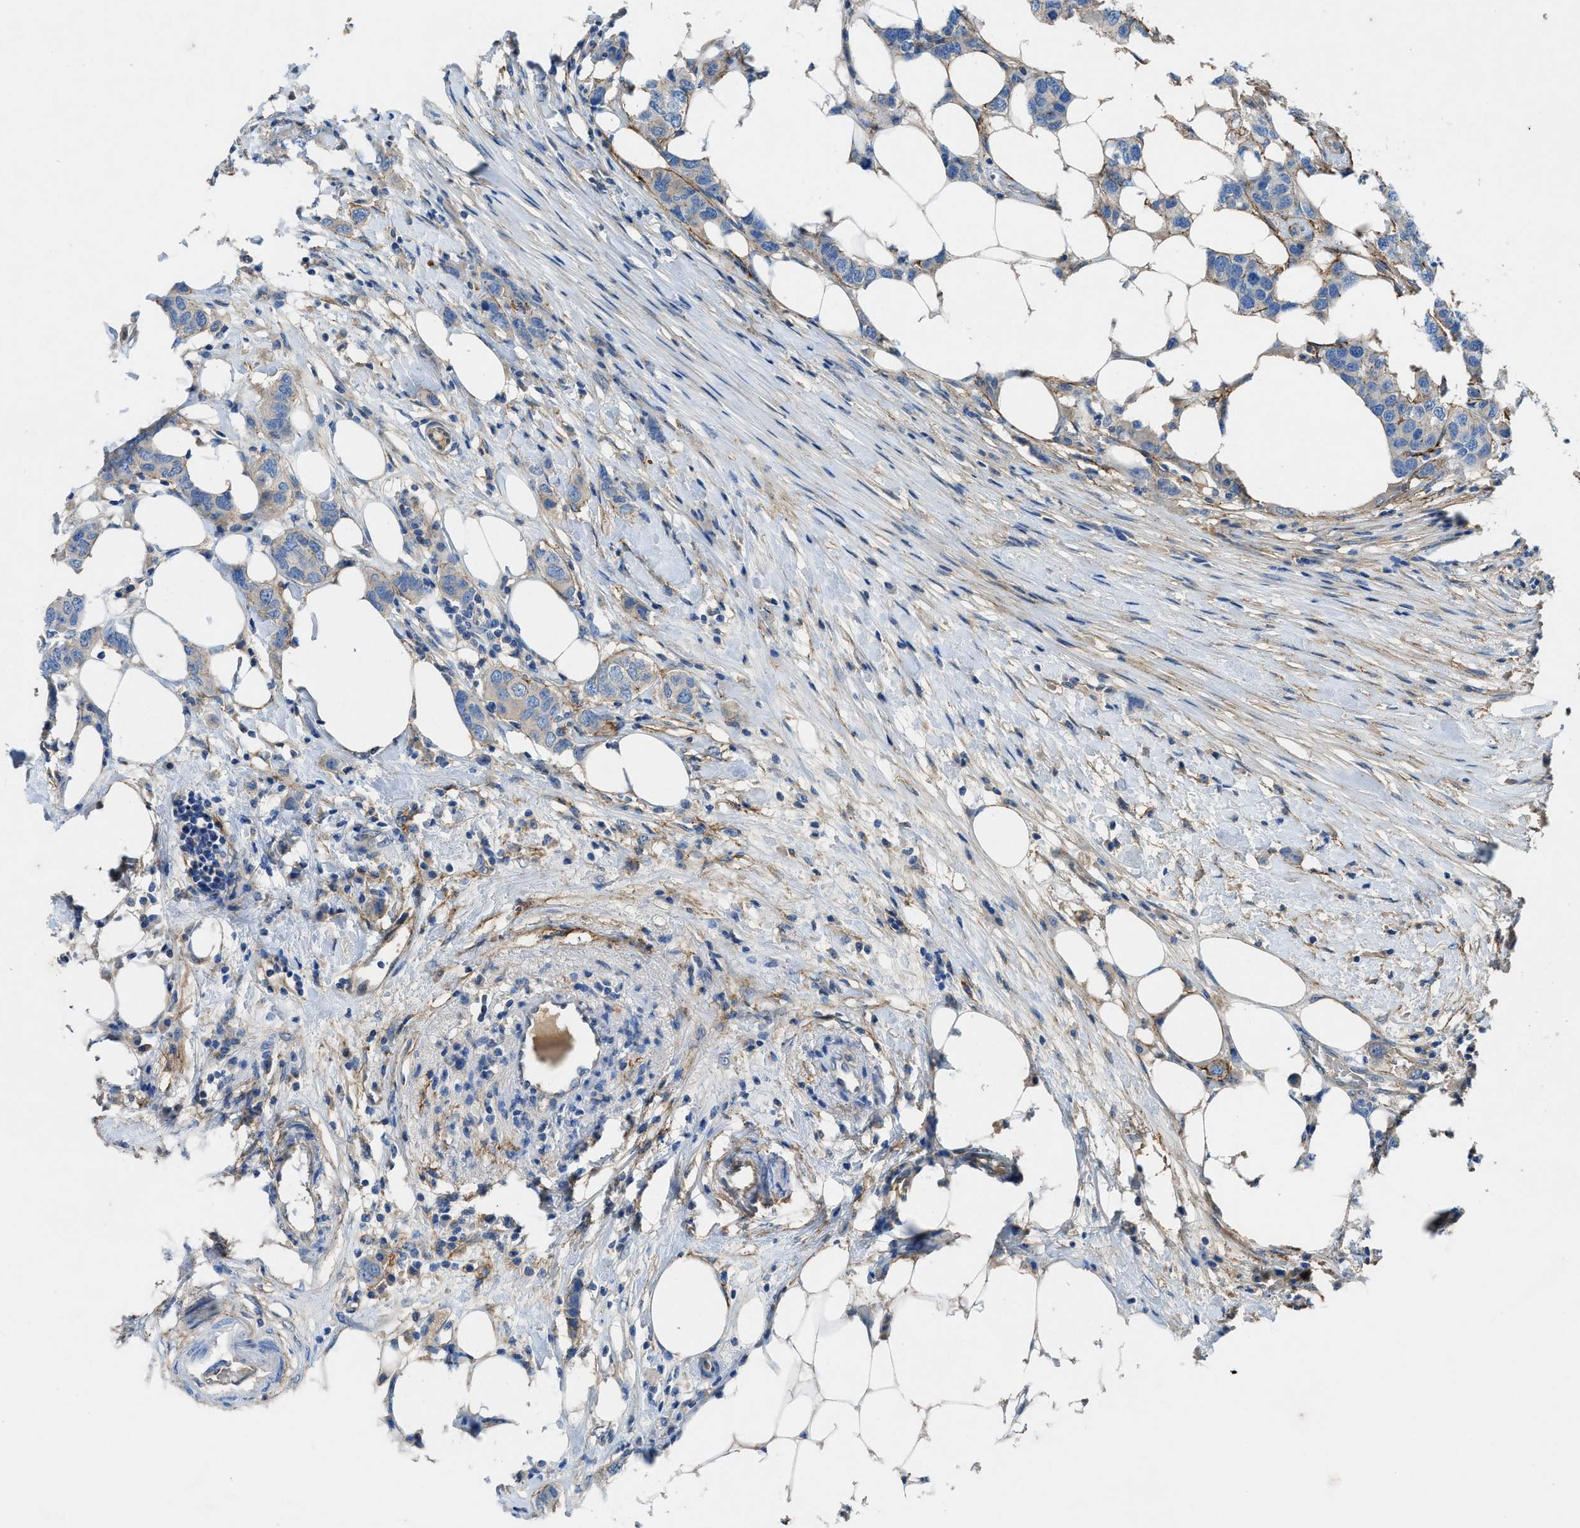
{"staining": {"intensity": "negative", "quantity": "none", "location": "none"}, "tissue": "breast cancer", "cell_type": "Tumor cells", "image_type": "cancer", "snomed": [{"axis": "morphology", "description": "Duct carcinoma"}, {"axis": "topography", "description": "Breast"}], "caption": "DAB (3,3'-diaminobenzidine) immunohistochemical staining of invasive ductal carcinoma (breast) shows no significant expression in tumor cells.", "gene": "PTGFRN", "patient": {"sex": "female", "age": 50}}